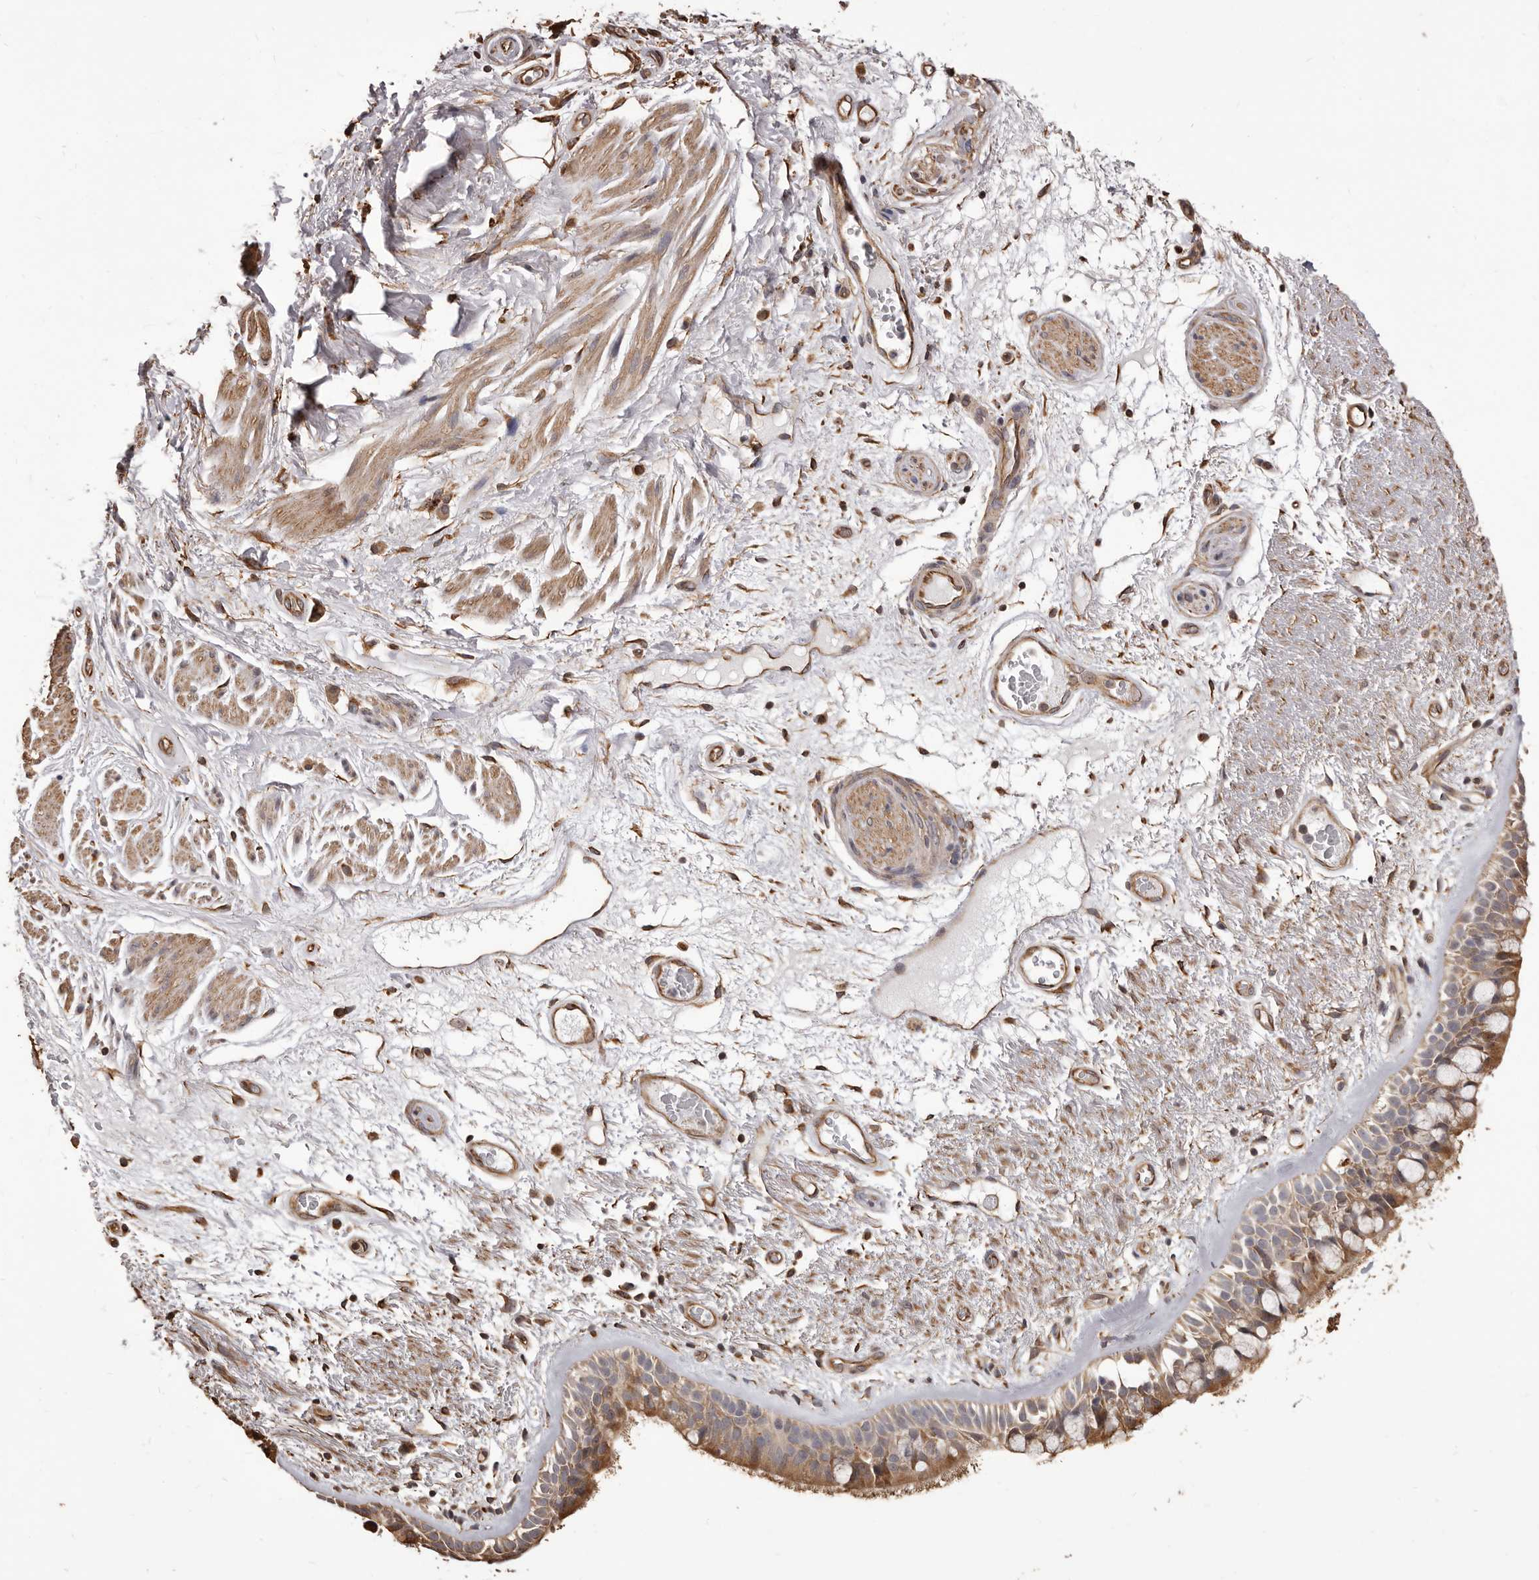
{"staining": {"intensity": "moderate", "quantity": ">75%", "location": "cytoplasmic/membranous"}, "tissue": "bronchus", "cell_type": "Respiratory epithelial cells", "image_type": "normal", "snomed": [{"axis": "morphology", "description": "Normal tissue, NOS"}, {"axis": "morphology", "description": "Squamous cell carcinoma, NOS"}, {"axis": "topography", "description": "Lymph node"}, {"axis": "topography", "description": "Bronchus"}, {"axis": "topography", "description": "Lung"}], "caption": "High-power microscopy captured an IHC photomicrograph of normal bronchus, revealing moderate cytoplasmic/membranous positivity in approximately >75% of respiratory epithelial cells. (IHC, brightfield microscopy, high magnification).", "gene": "ALPK1", "patient": {"sex": "male", "age": 66}}